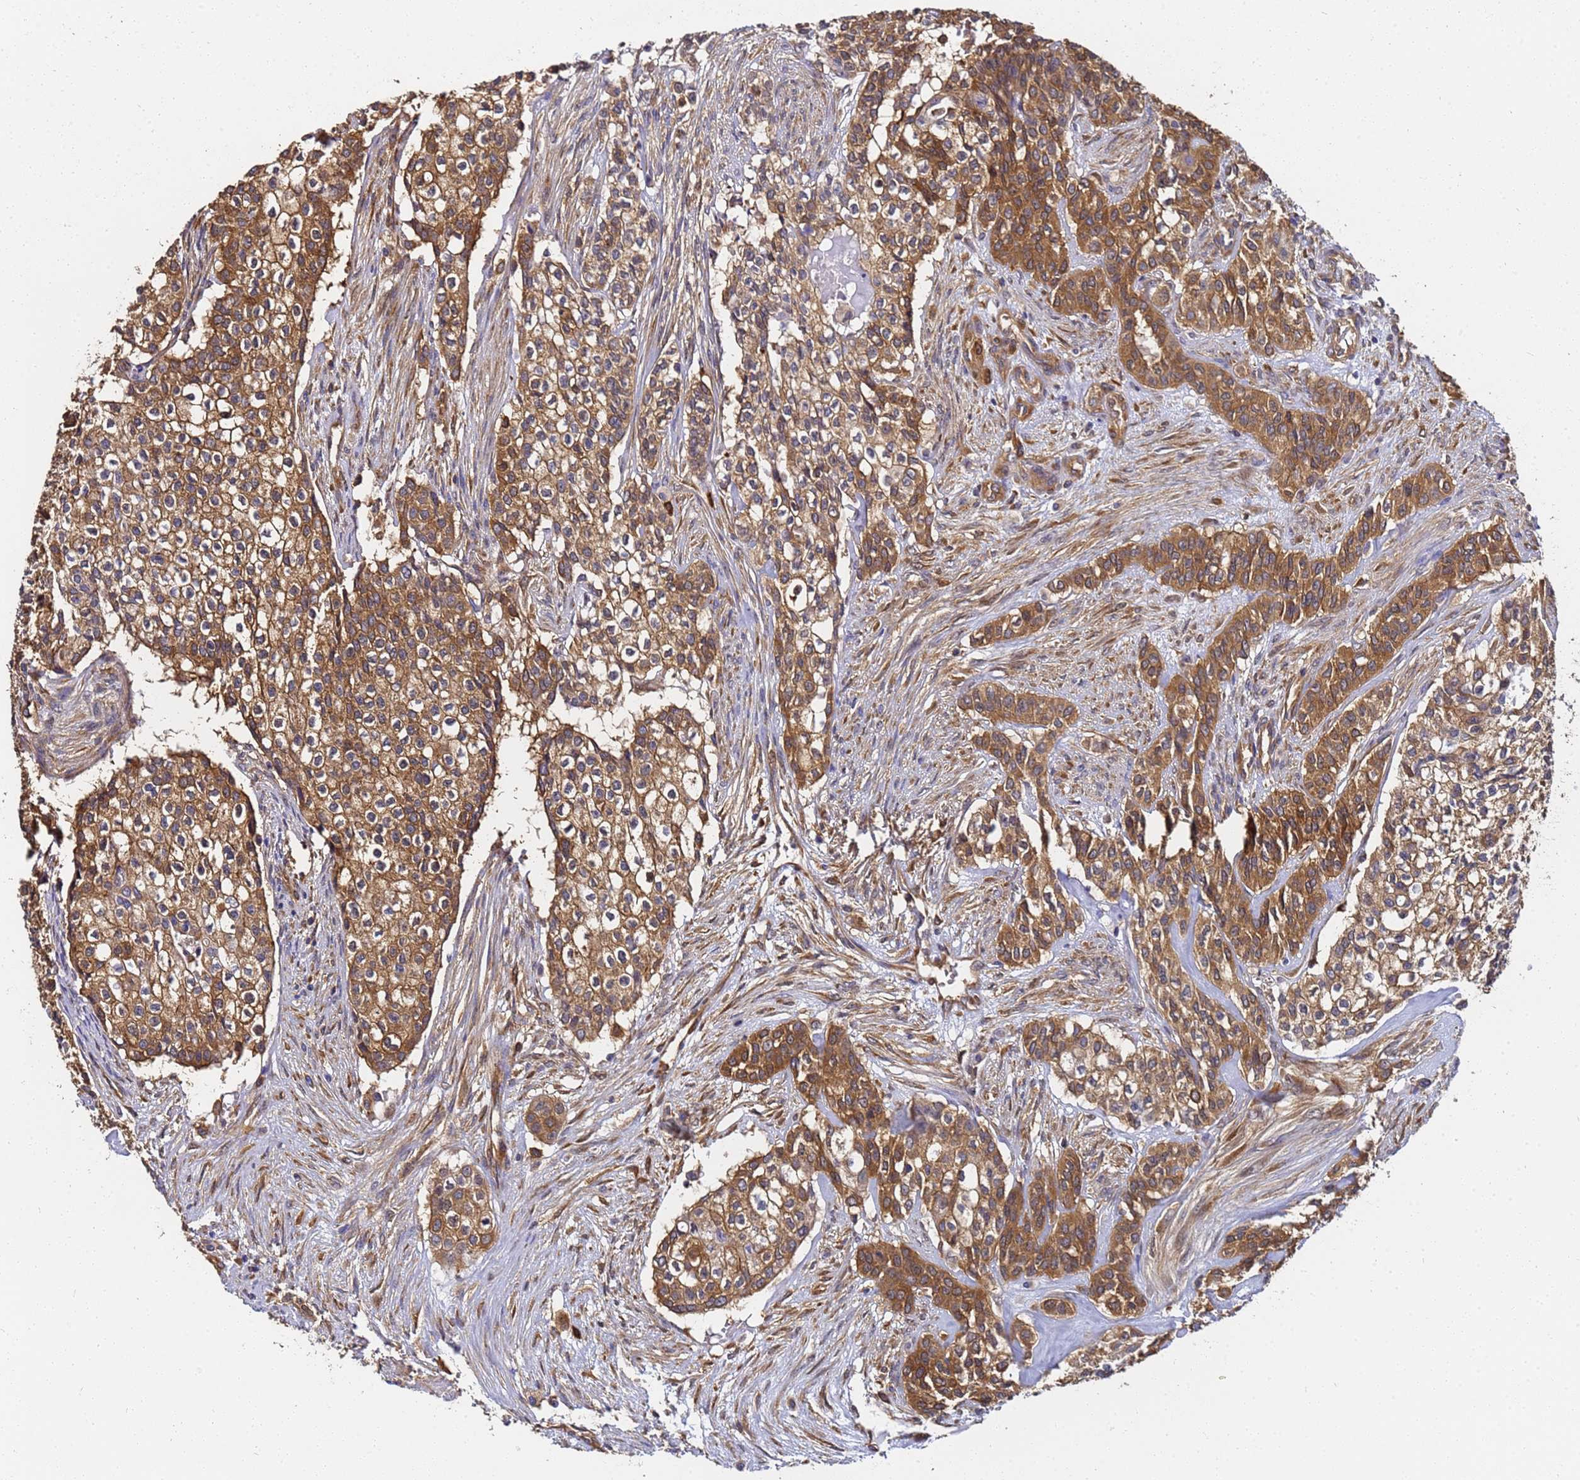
{"staining": {"intensity": "moderate", "quantity": ">75%", "location": "cytoplasmic/membranous"}, "tissue": "head and neck cancer", "cell_type": "Tumor cells", "image_type": "cancer", "snomed": [{"axis": "morphology", "description": "Adenocarcinoma, NOS"}, {"axis": "topography", "description": "Head-Neck"}], "caption": "Brown immunohistochemical staining in adenocarcinoma (head and neck) displays moderate cytoplasmic/membranous expression in about >75% of tumor cells. The staining is performed using DAB brown chromogen to label protein expression. The nuclei are counter-stained blue using hematoxylin.", "gene": "NME1-NME2", "patient": {"sex": "male", "age": 81}}